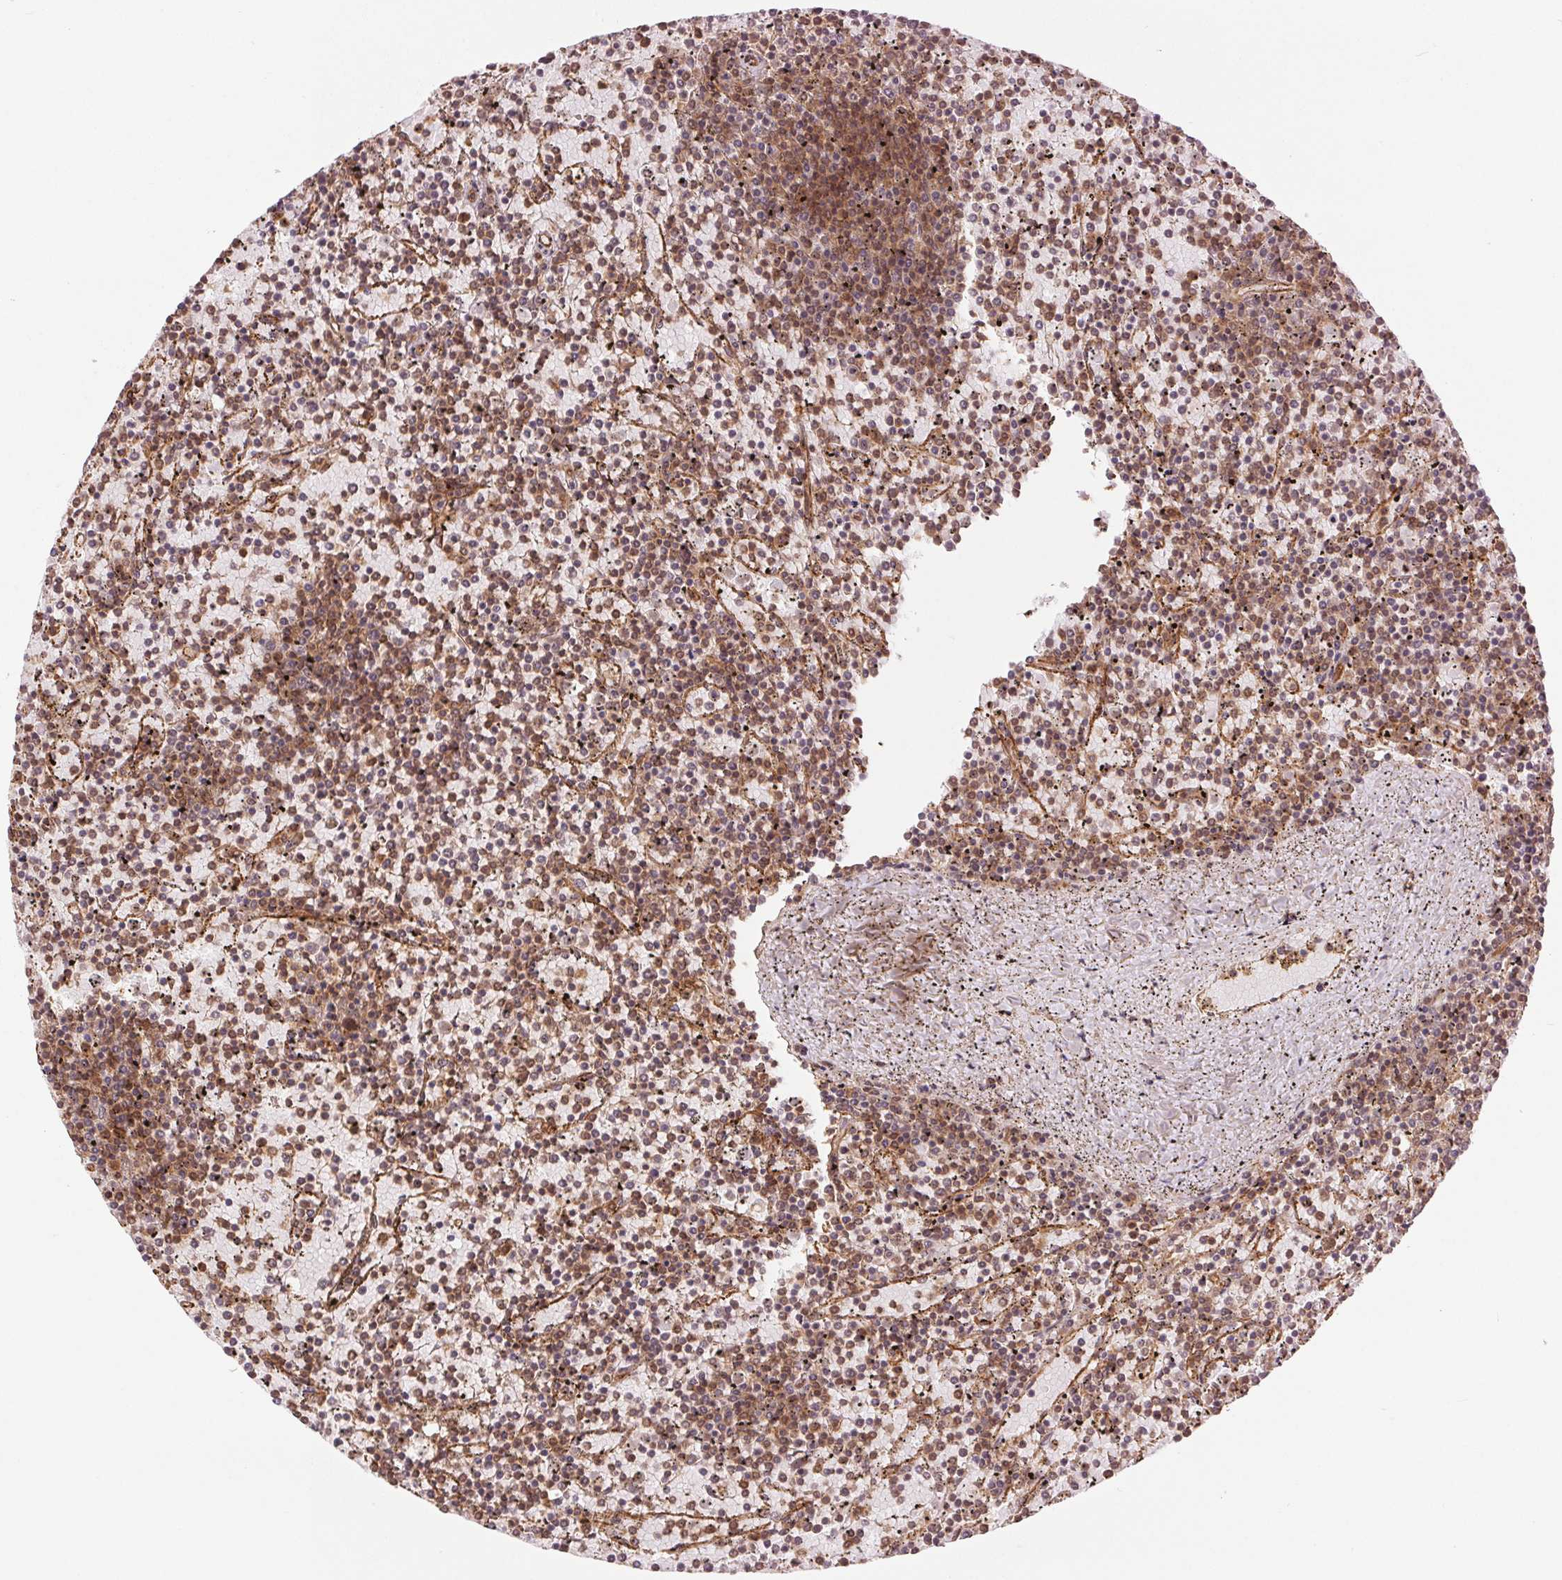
{"staining": {"intensity": "moderate", "quantity": ">75%", "location": "cytoplasmic/membranous"}, "tissue": "lymphoma", "cell_type": "Tumor cells", "image_type": "cancer", "snomed": [{"axis": "morphology", "description": "Malignant lymphoma, non-Hodgkin's type, Low grade"}, {"axis": "topography", "description": "Spleen"}], "caption": "Lymphoma tissue shows moderate cytoplasmic/membranous staining in approximately >75% of tumor cells, visualized by immunohistochemistry.", "gene": "STARD7", "patient": {"sex": "female", "age": 77}}